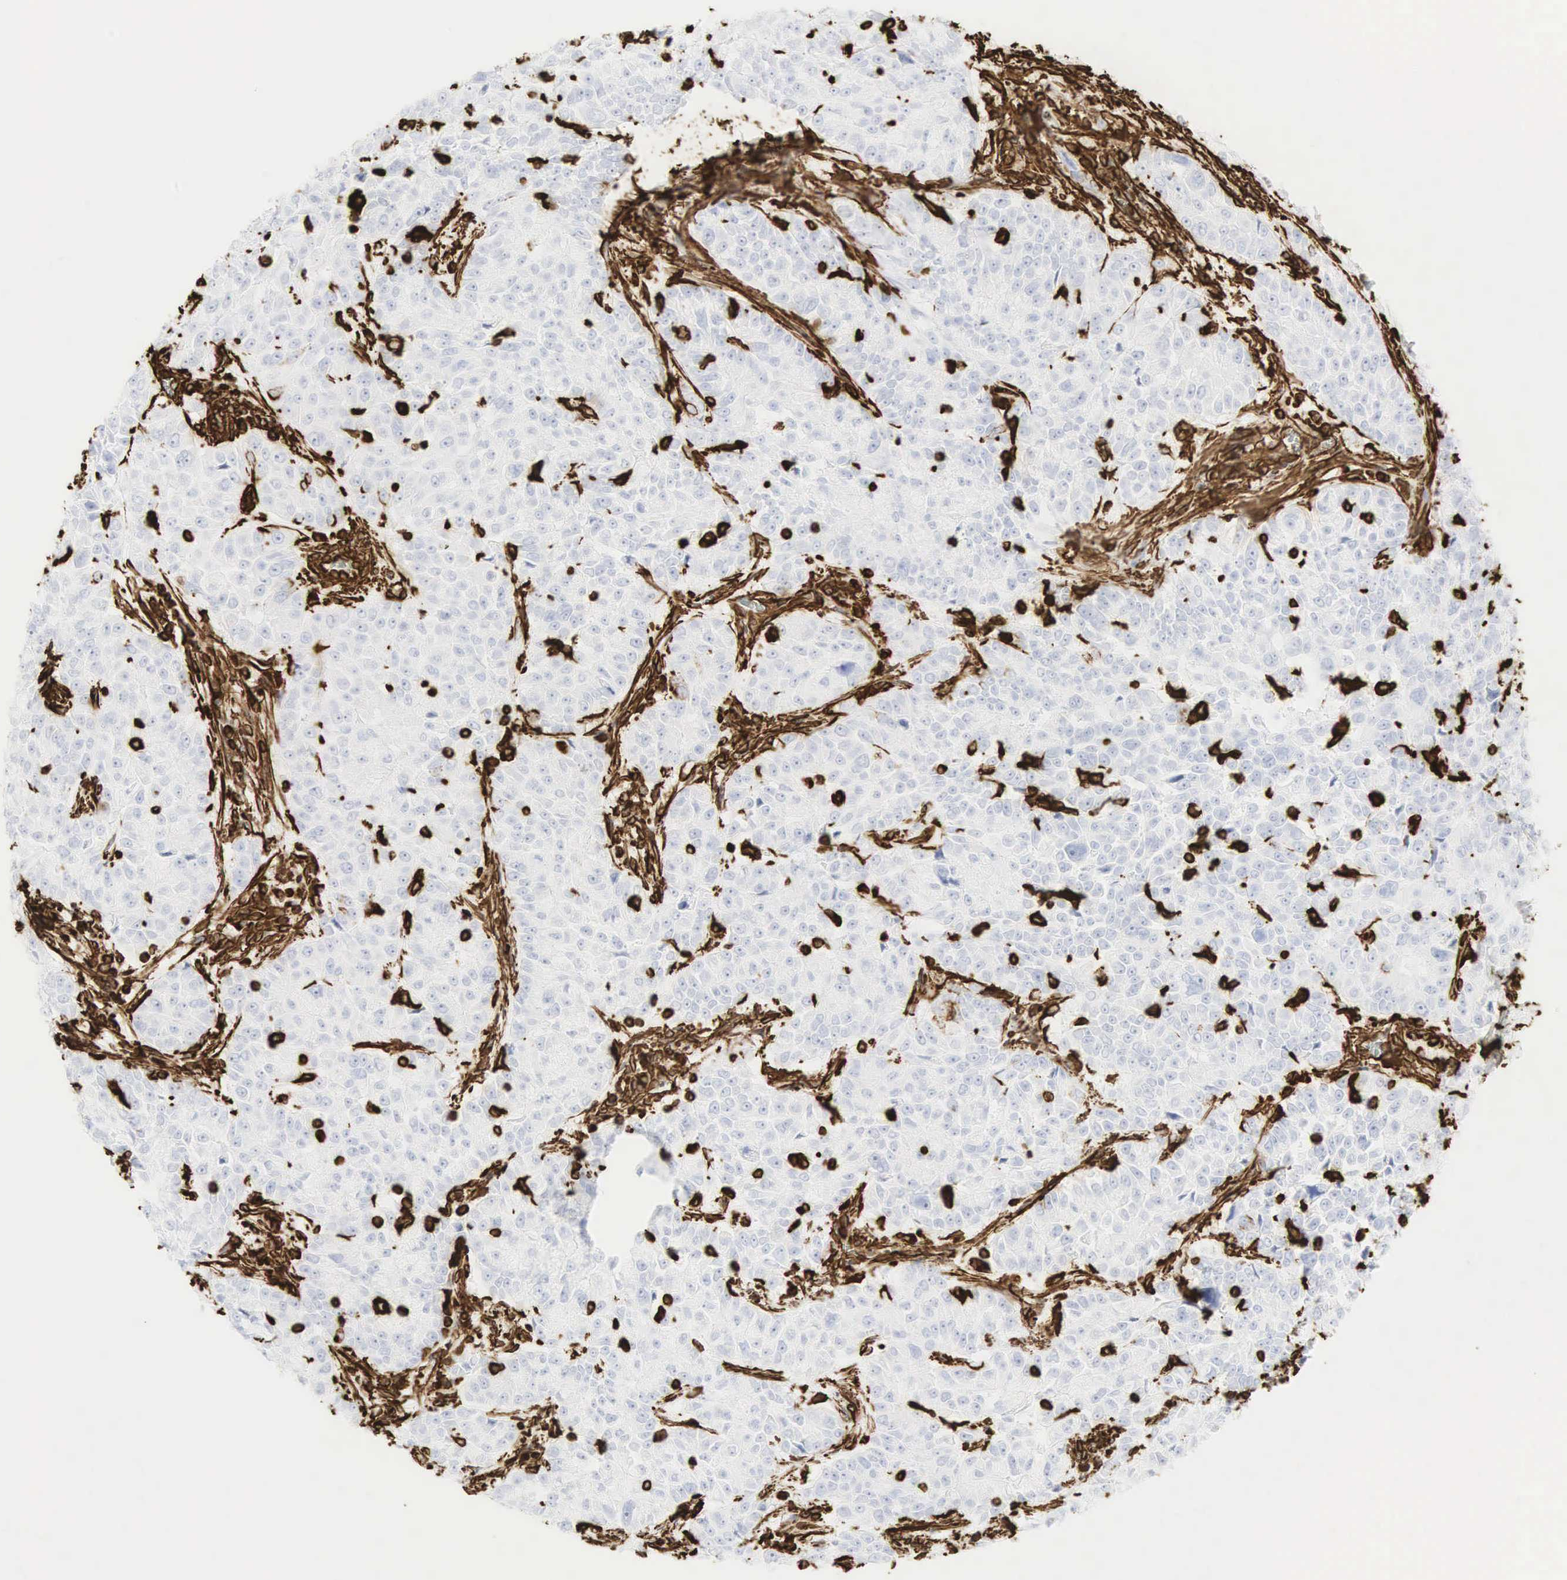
{"staining": {"intensity": "strong", "quantity": "<25%", "location": "cytoplasmic/membranous"}, "tissue": "pancreatic cancer", "cell_type": "Tumor cells", "image_type": "cancer", "snomed": [{"axis": "morphology", "description": "Adenocarcinoma, NOS"}, {"axis": "topography", "description": "Pancreas"}], "caption": "Brown immunohistochemical staining in human pancreatic cancer (adenocarcinoma) reveals strong cytoplasmic/membranous expression in approximately <25% of tumor cells.", "gene": "VIM", "patient": {"sex": "female", "age": 52}}